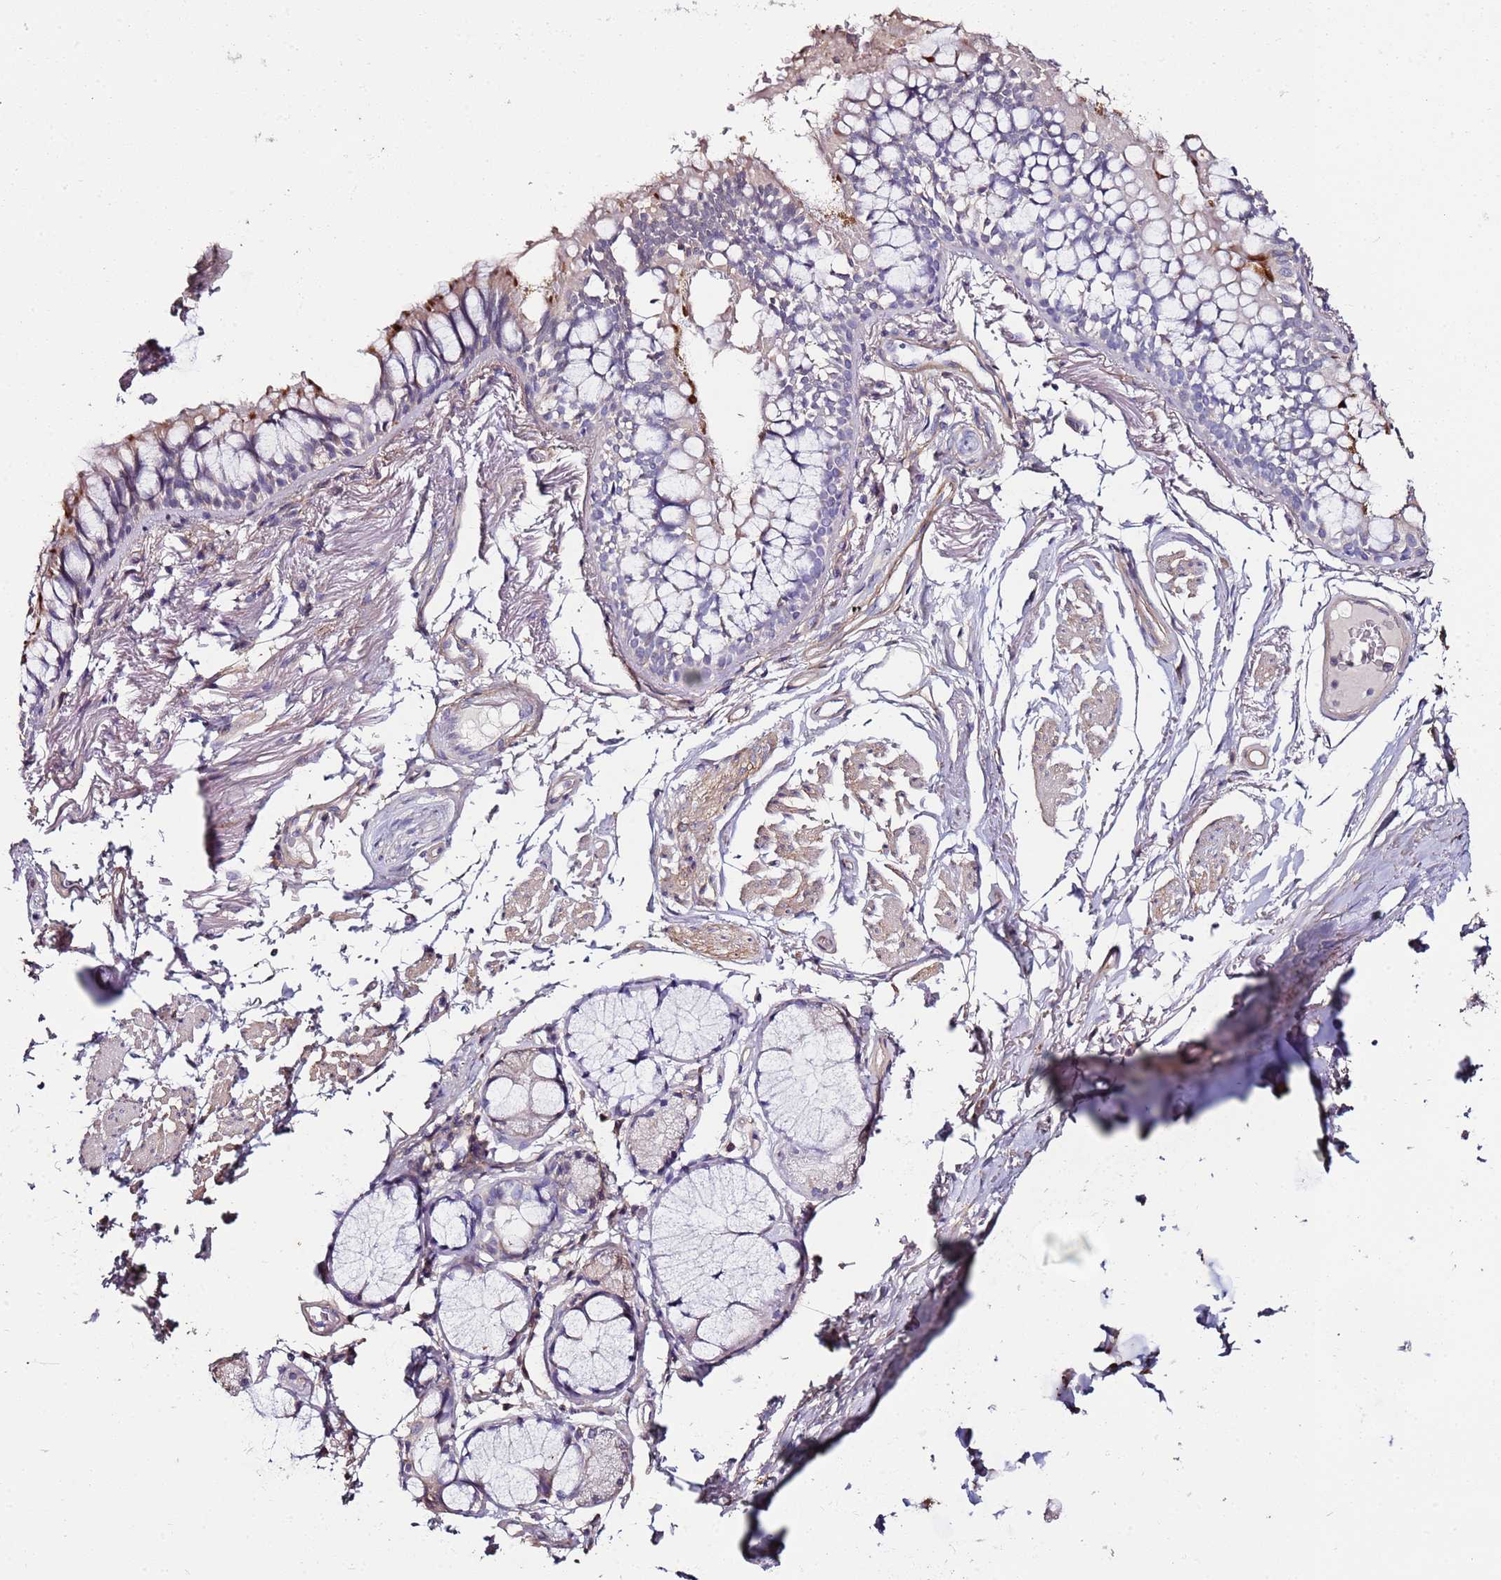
{"staining": {"intensity": "moderate", "quantity": "<25%", "location": "cytoplasmic/membranous"}, "tissue": "bronchus", "cell_type": "Respiratory epithelial cells", "image_type": "normal", "snomed": [{"axis": "morphology", "description": "Normal tissue, NOS"}, {"axis": "topography", "description": "Bronchus"}], "caption": "Bronchus stained for a protein (brown) demonstrates moderate cytoplasmic/membranous positive positivity in about <25% of respiratory epithelial cells.", "gene": "C3orf80", "patient": {"sex": "male", "age": 70}}